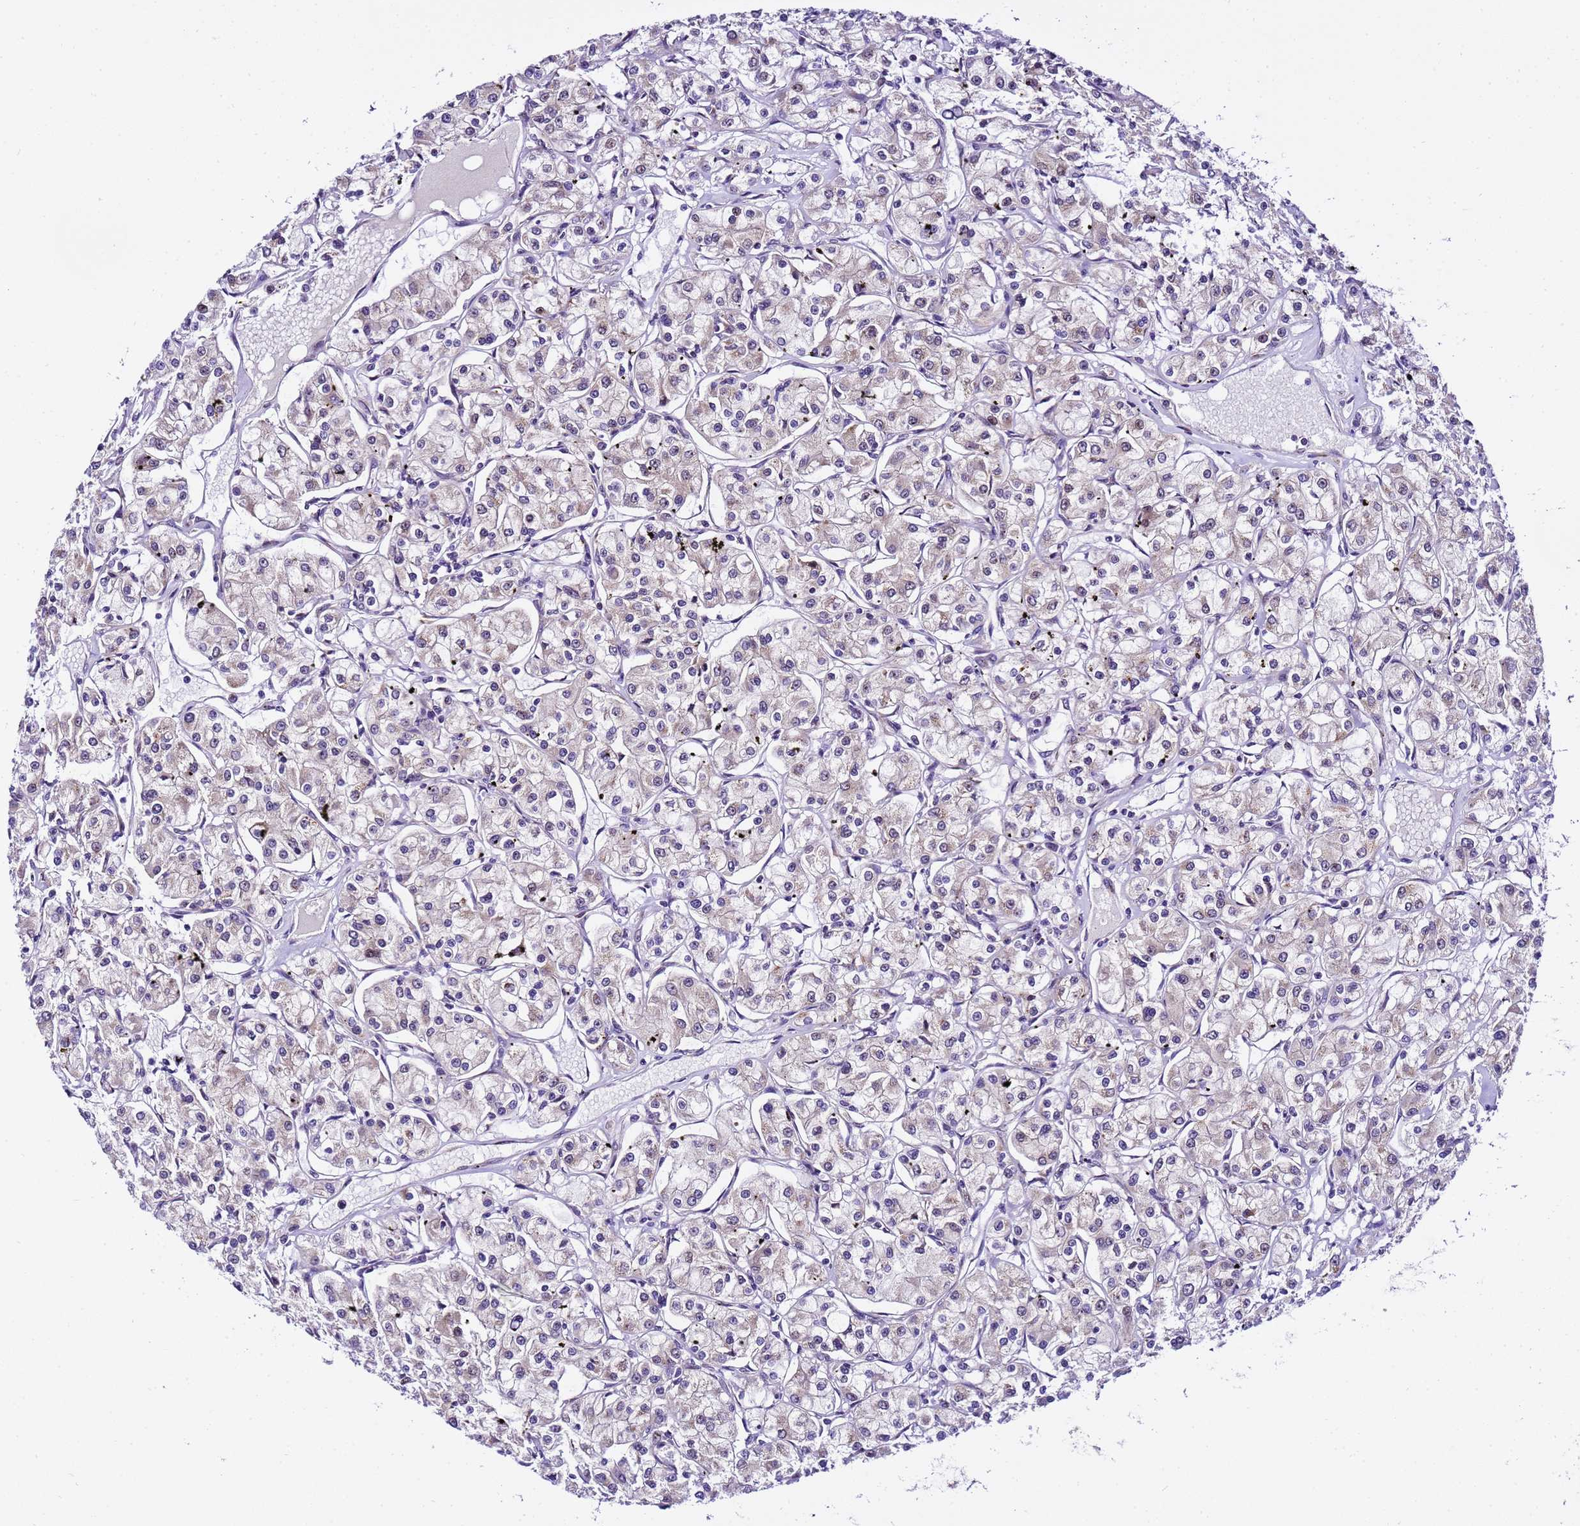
{"staining": {"intensity": "negative", "quantity": "none", "location": "none"}, "tissue": "renal cancer", "cell_type": "Tumor cells", "image_type": "cancer", "snomed": [{"axis": "morphology", "description": "Adenocarcinoma, NOS"}, {"axis": "topography", "description": "Kidney"}], "caption": "Renal adenocarcinoma stained for a protein using IHC shows no positivity tumor cells.", "gene": "SLX4IP", "patient": {"sex": "female", "age": 59}}